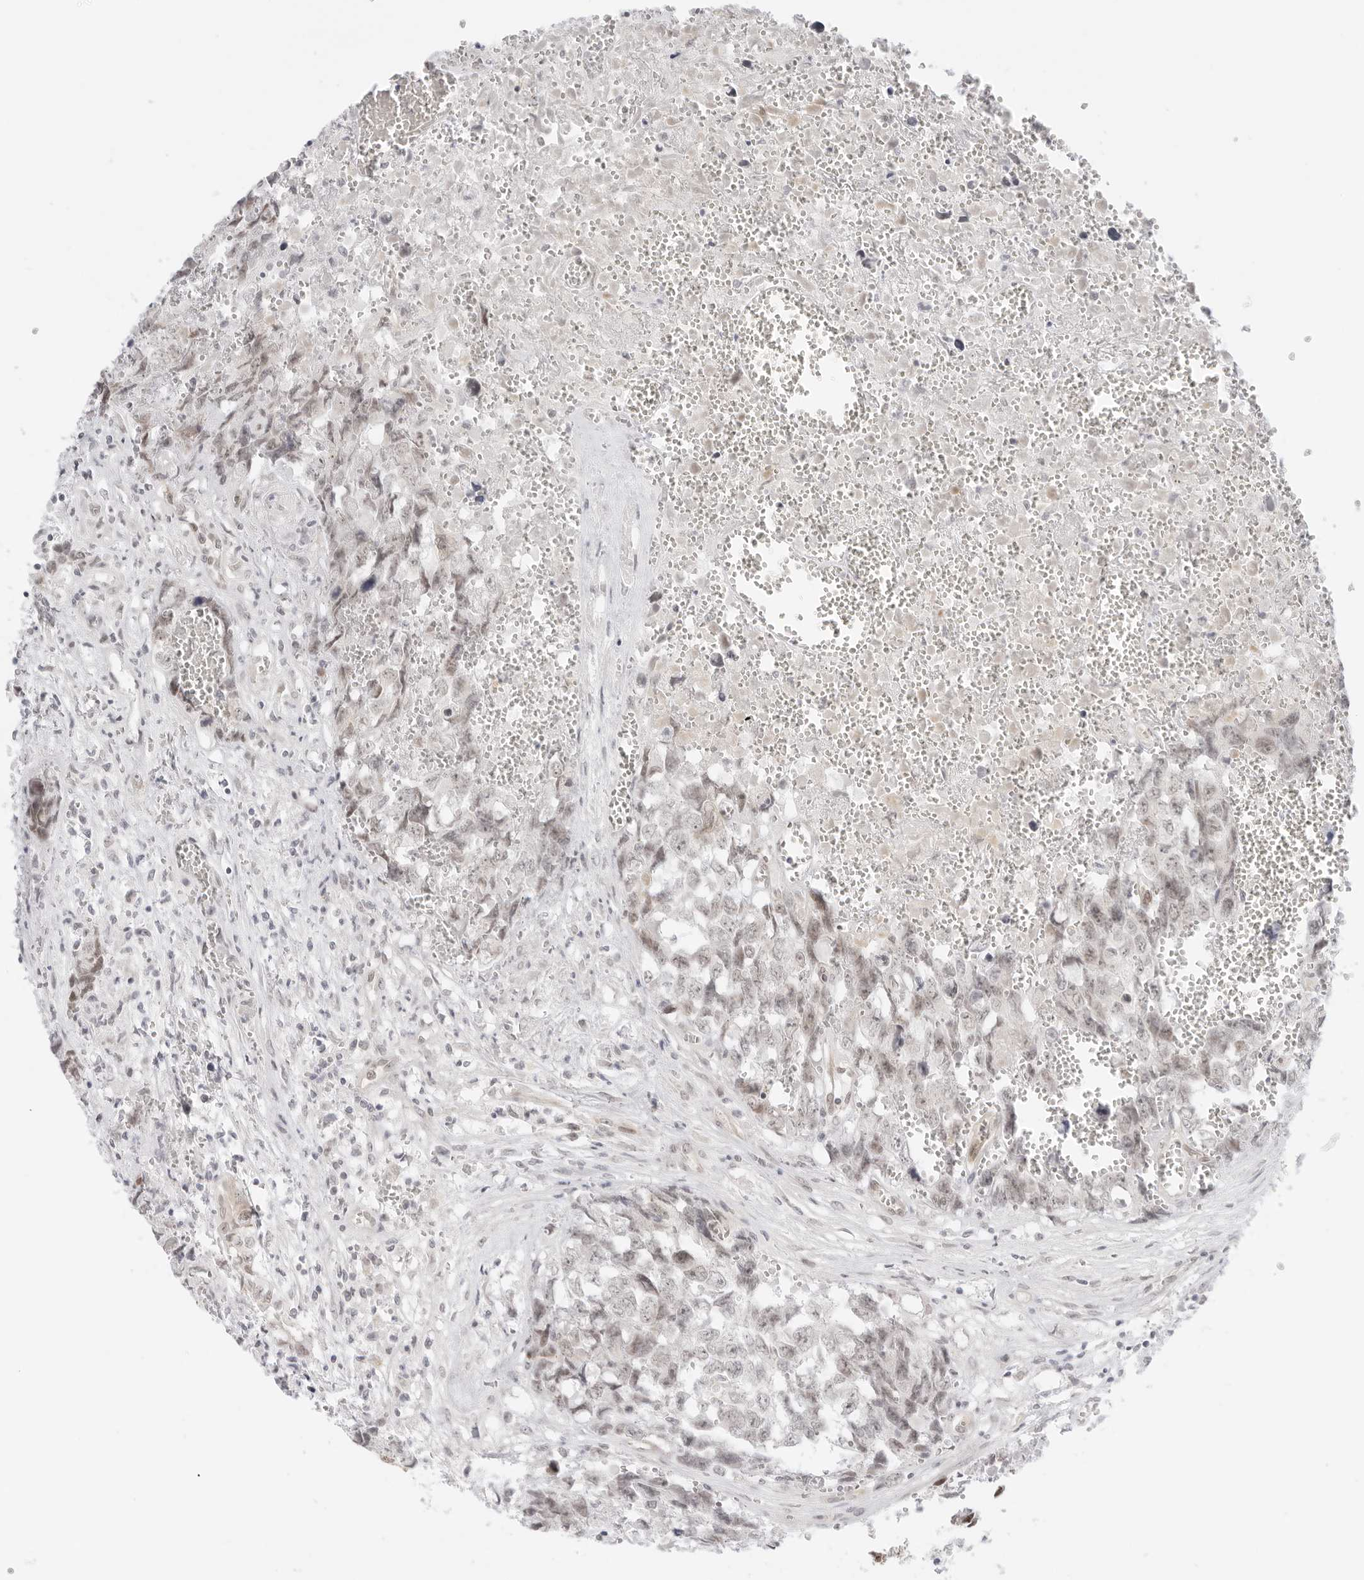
{"staining": {"intensity": "weak", "quantity": "<25%", "location": "nuclear"}, "tissue": "testis cancer", "cell_type": "Tumor cells", "image_type": "cancer", "snomed": [{"axis": "morphology", "description": "Carcinoma, Embryonal, NOS"}, {"axis": "topography", "description": "Testis"}], "caption": "The IHC photomicrograph has no significant expression in tumor cells of embryonal carcinoma (testis) tissue.", "gene": "MED18", "patient": {"sex": "male", "age": 31}}